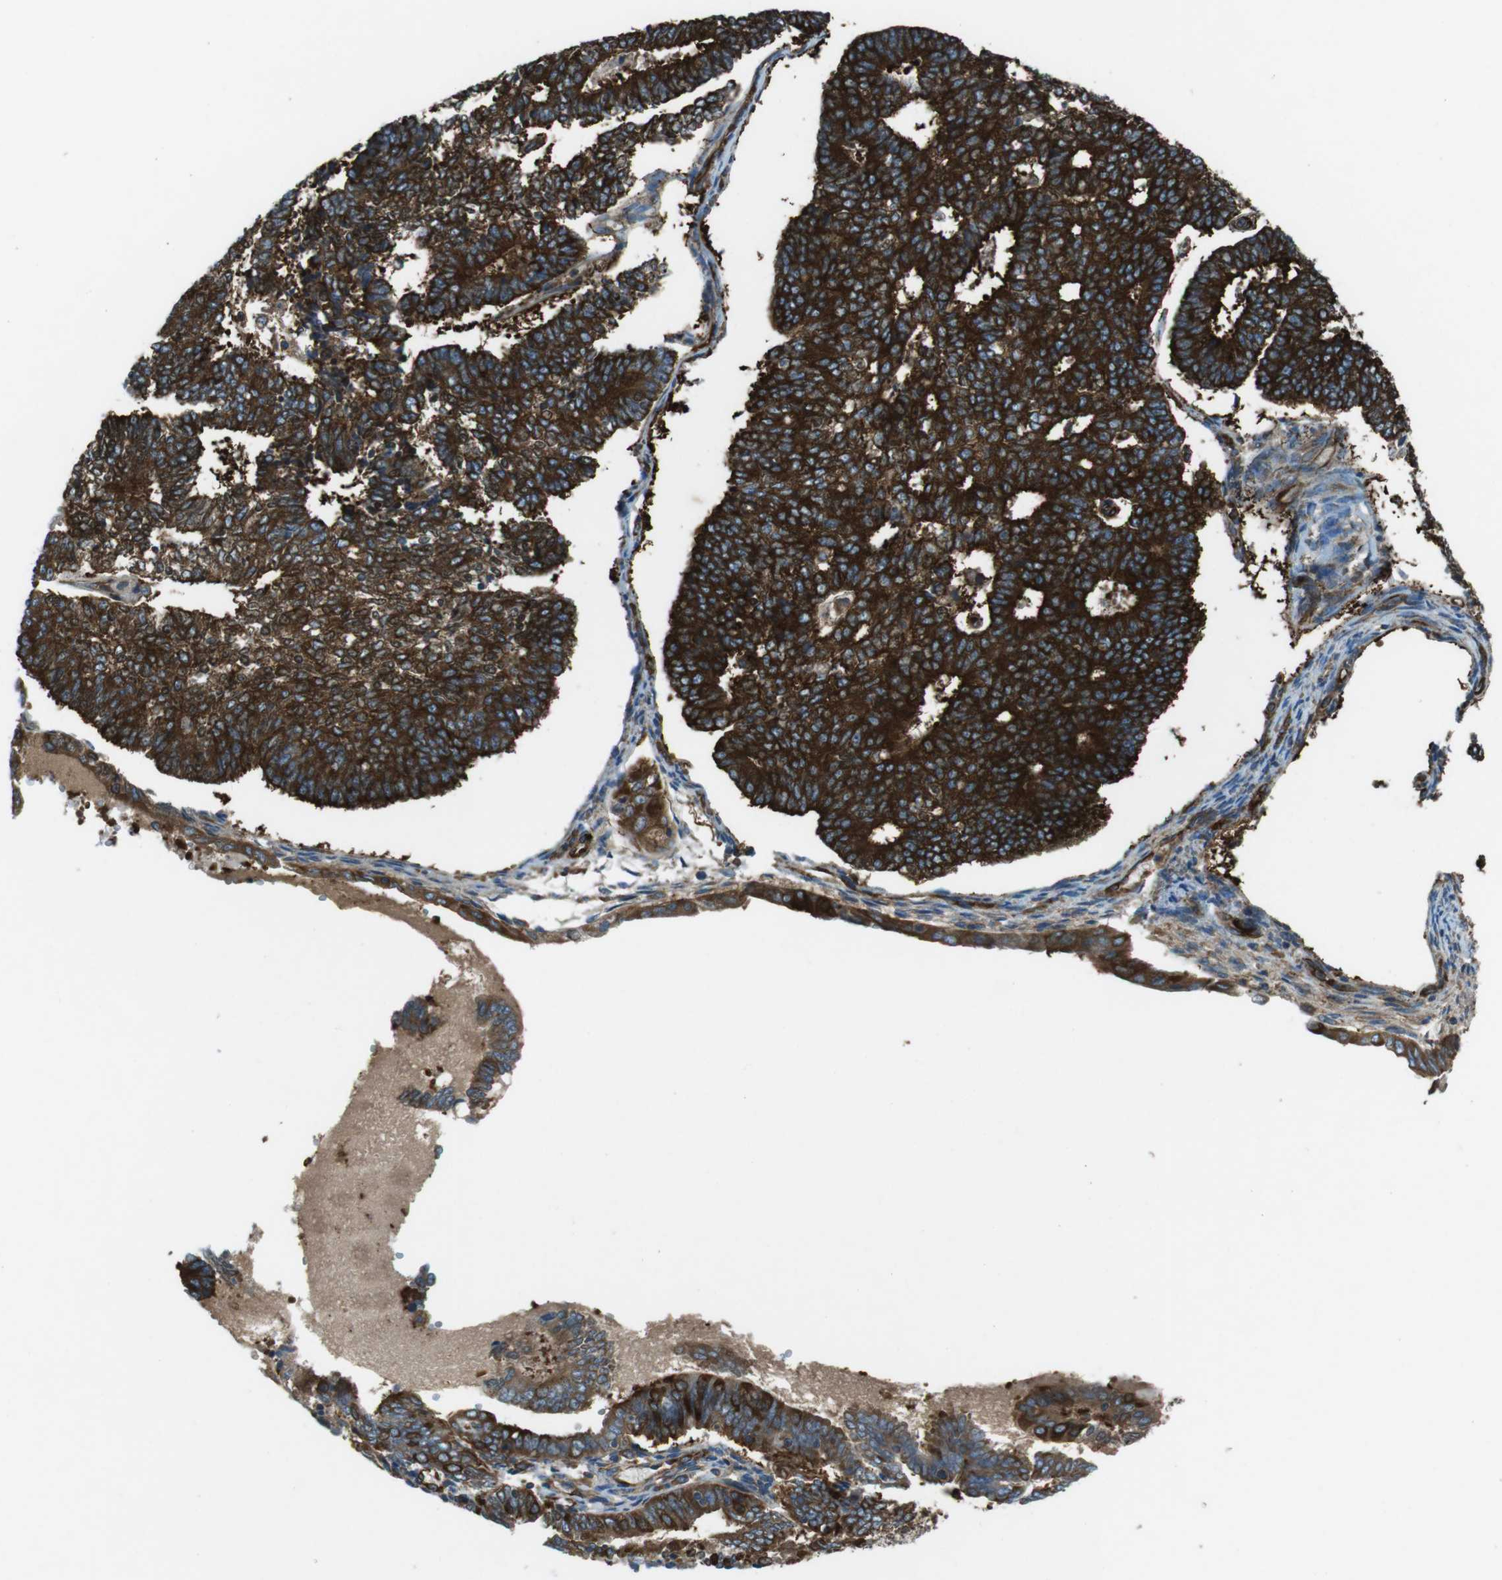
{"staining": {"intensity": "strong", "quantity": ">75%", "location": "cytoplasmic/membranous"}, "tissue": "endometrial cancer", "cell_type": "Tumor cells", "image_type": "cancer", "snomed": [{"axis": "morphology", "description": "Adenocarcinoma, NOS"}, {"axis": "topography", "description": "Endometrium"}], "caption": "Immunohistochemical staining of endometrial cancer (adenocarcinoma) shows strong cytoplasmic/membranous protein positivity in about >75% of tumor cells. (DAB (3,3'-diaminobenzidine) IHC with brightfield microscopy, high magnification).", "gene": "KTN1", "patient": {"sex": "female", "age": 70}}